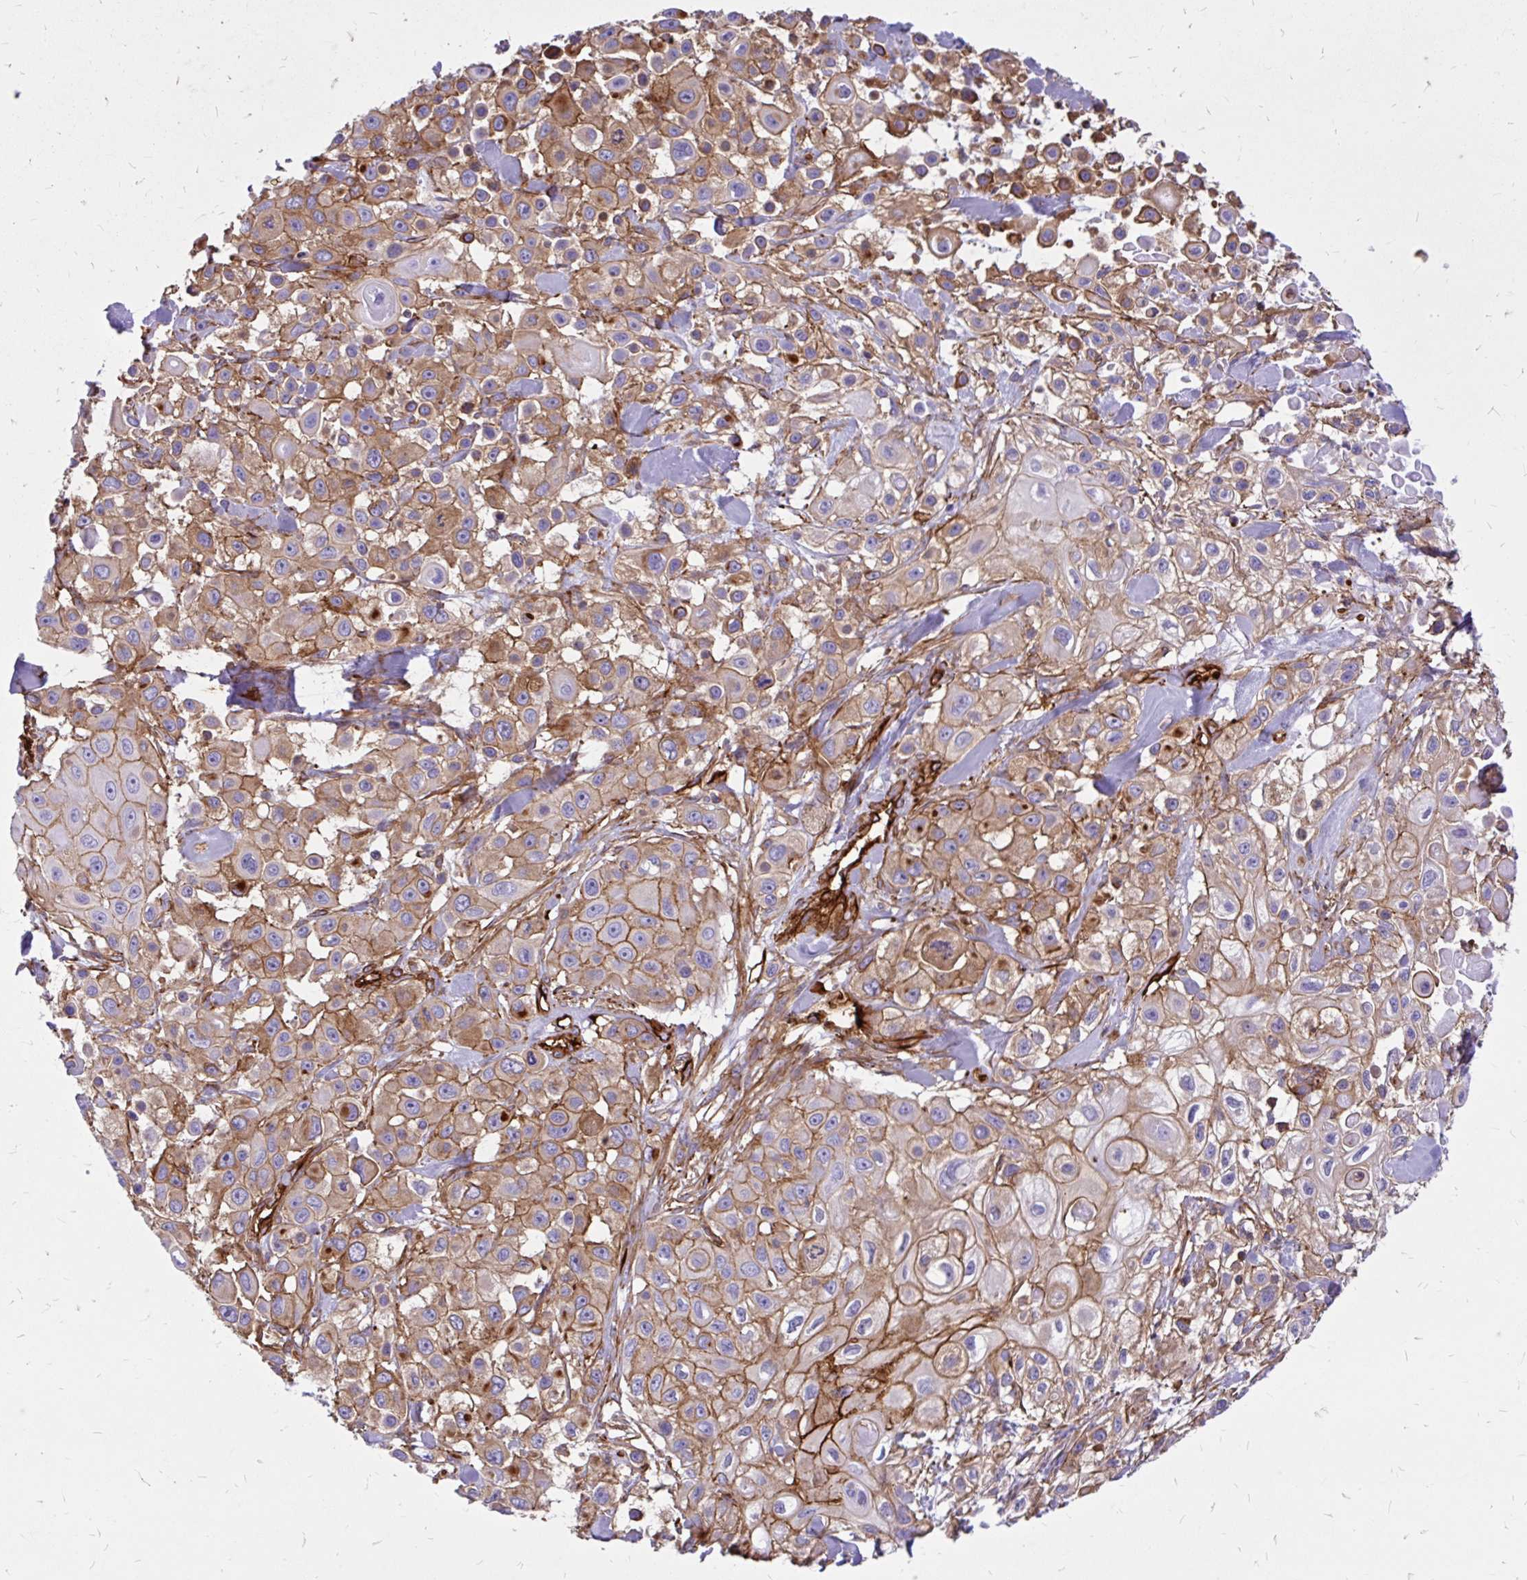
{"staining": {"intensity": "moderate", "quantity": ">75%", "location": "cytoplasmic/membranous"}, "tissue": "skin cancer", "cell_type": "Tumor cells", "image_type": "cancer", "snomed": [{"axis": "morphology", "description": "Squamous cell carcinoma, NOS"}, {"axis": "topography", "description": "Skin"}], "caption": "Immunohistochemistry of human squamous cell carcinoma (skin) exhibits medium levels of moderate cytoplasmic/membranous expression in about >75% of tumor cells. (brown staining indicates protein expression, while blue staining denotes nuclei).", "gene": "MAP1LC3B", "patient": {"sex": "male", "age": 63}}